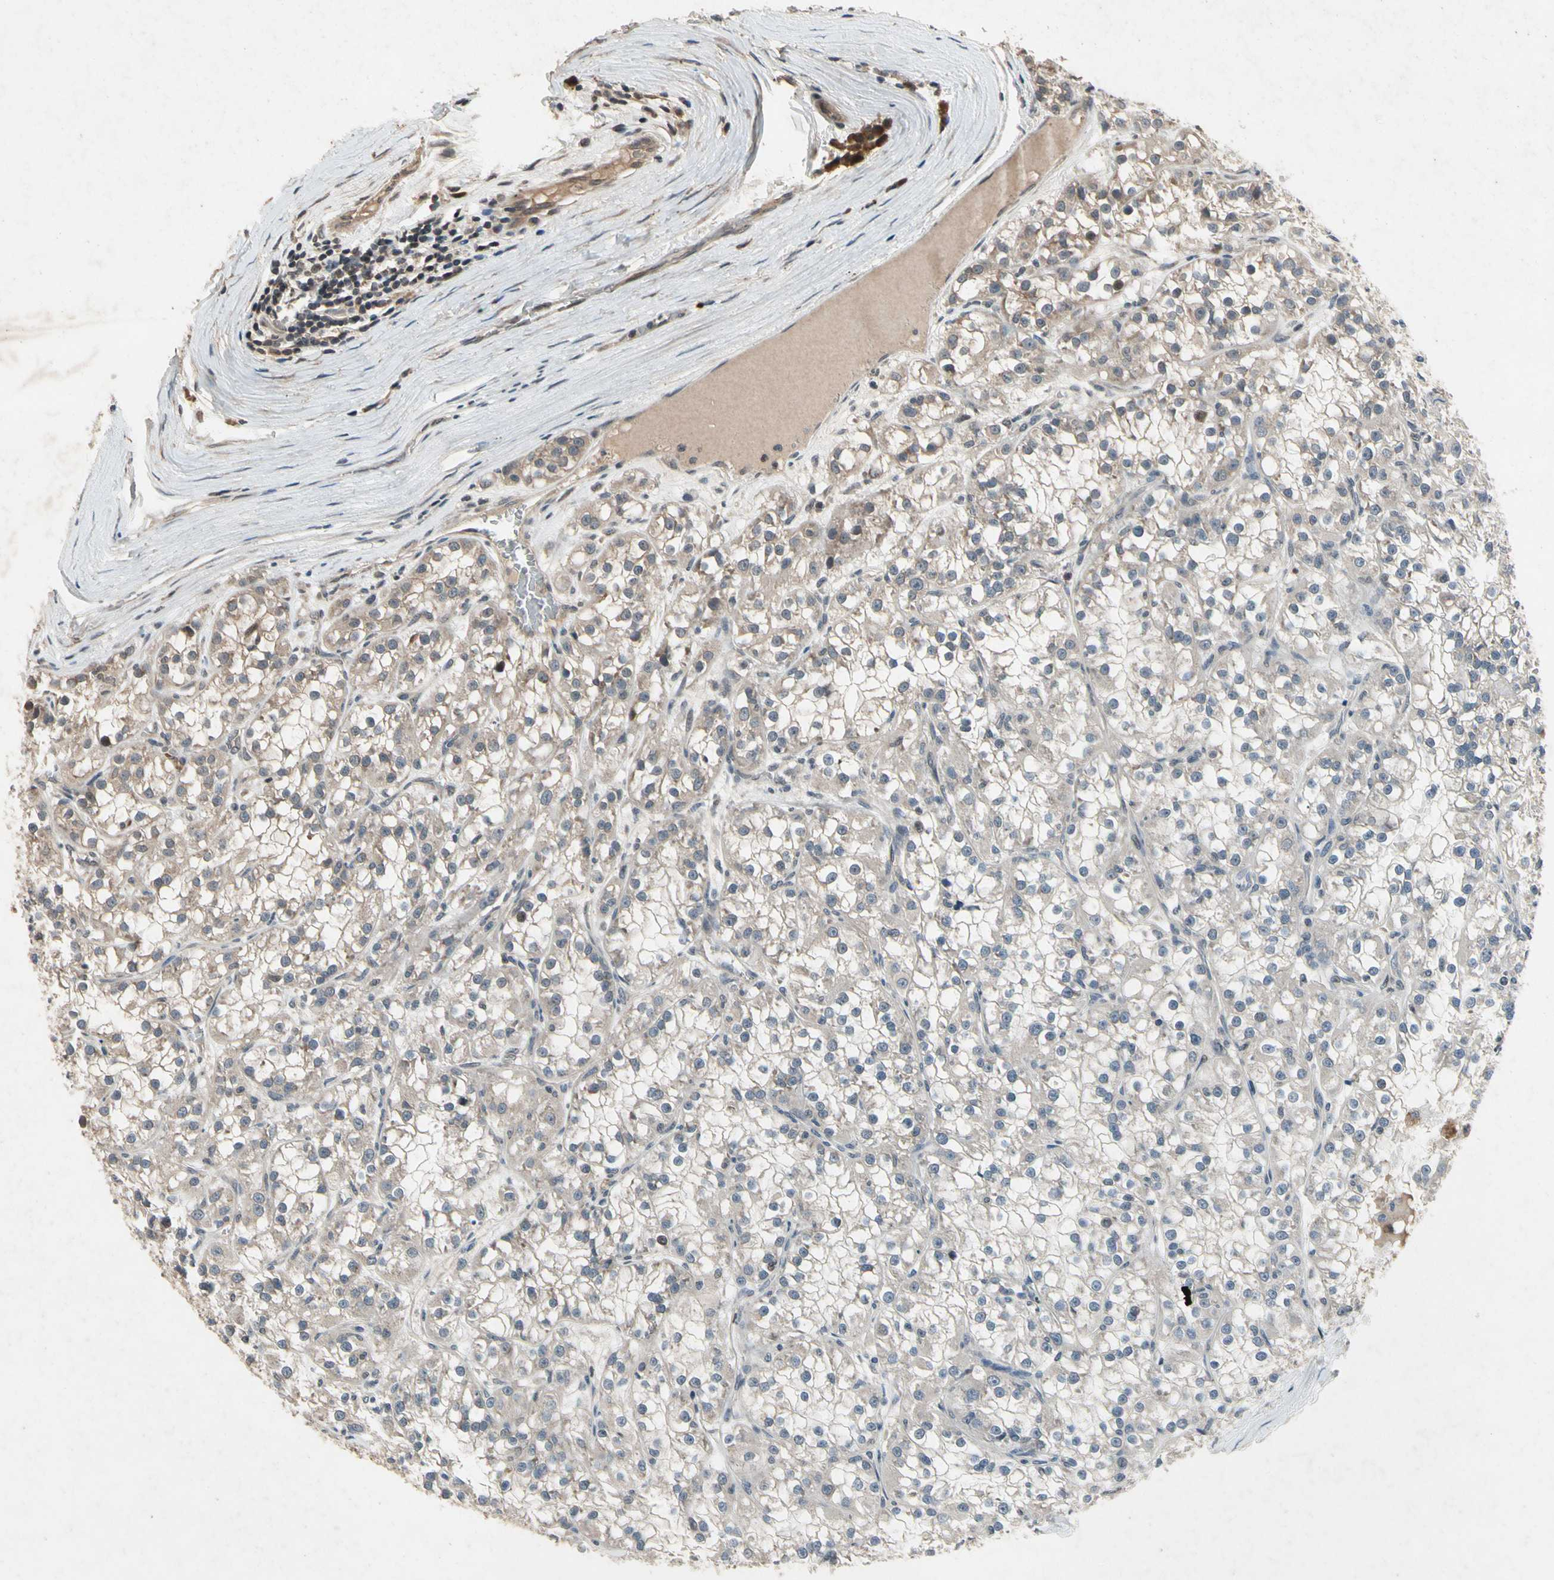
{"staining": {"intensity": "moderate", "quantity": "<25%", "location": "cytoplasmic/membranous"}, "tissue": "renal cancer", "cell_type": "Tumor cells", "image_type": "cancer", "snomed": [{"axis": "morphology", "description": "Adenocarcinoma, NOS"}, {"axis": "topography", "description": "Kidney"}], "caption": "Immunohistochemistry image of renal adenocarcinoma stained for a protein (brown), which displays low levels of moderate cytoplasmic/membranous positivity in approximately <25% of tumor cells.", "gene": "DPY19L3", "patient": {"sex": "female", "age": 52}}